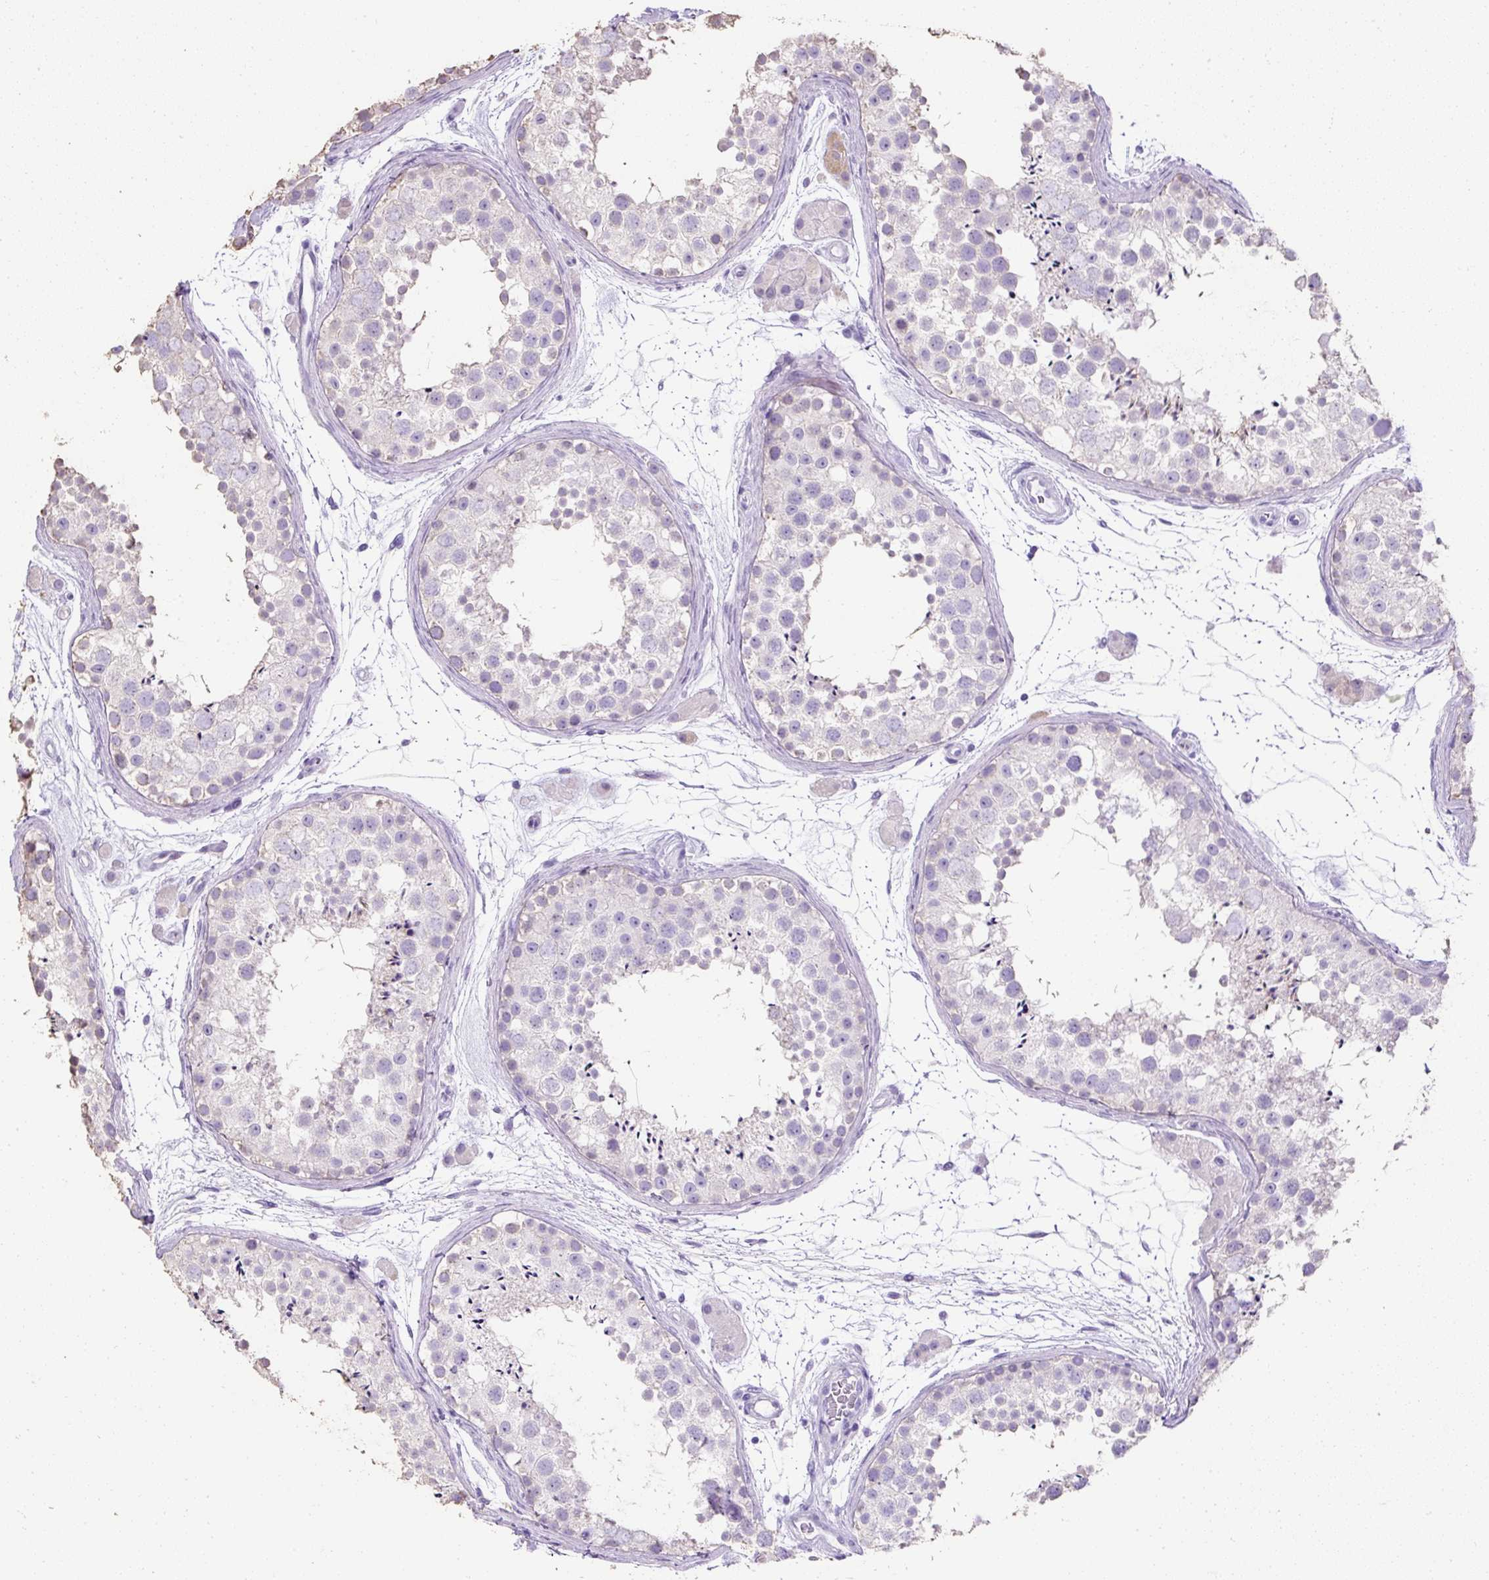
{"staining": {"intensity": "negative", "quantity": "none", "location": "none"}, "tissue": "testis", "cell_type": "Cells in seminiferous ducts", "image_type": "normal", "snomed": [{"axis": "morphology", "description": "Normal tissue, NOS"}, {"axis": "topography", "description": "Testis"}], "caption": "There is no significant positivity in cells in seminiferous ducts of testis. (Stains: DAB (3,3'-diaminobenzidine) IHC with hematoxylin counter stain, Microscopy: brightfield microscopy at high magnification).", "gene": "C2CD4C", "patient": {"sex": "male", "age": 41}}